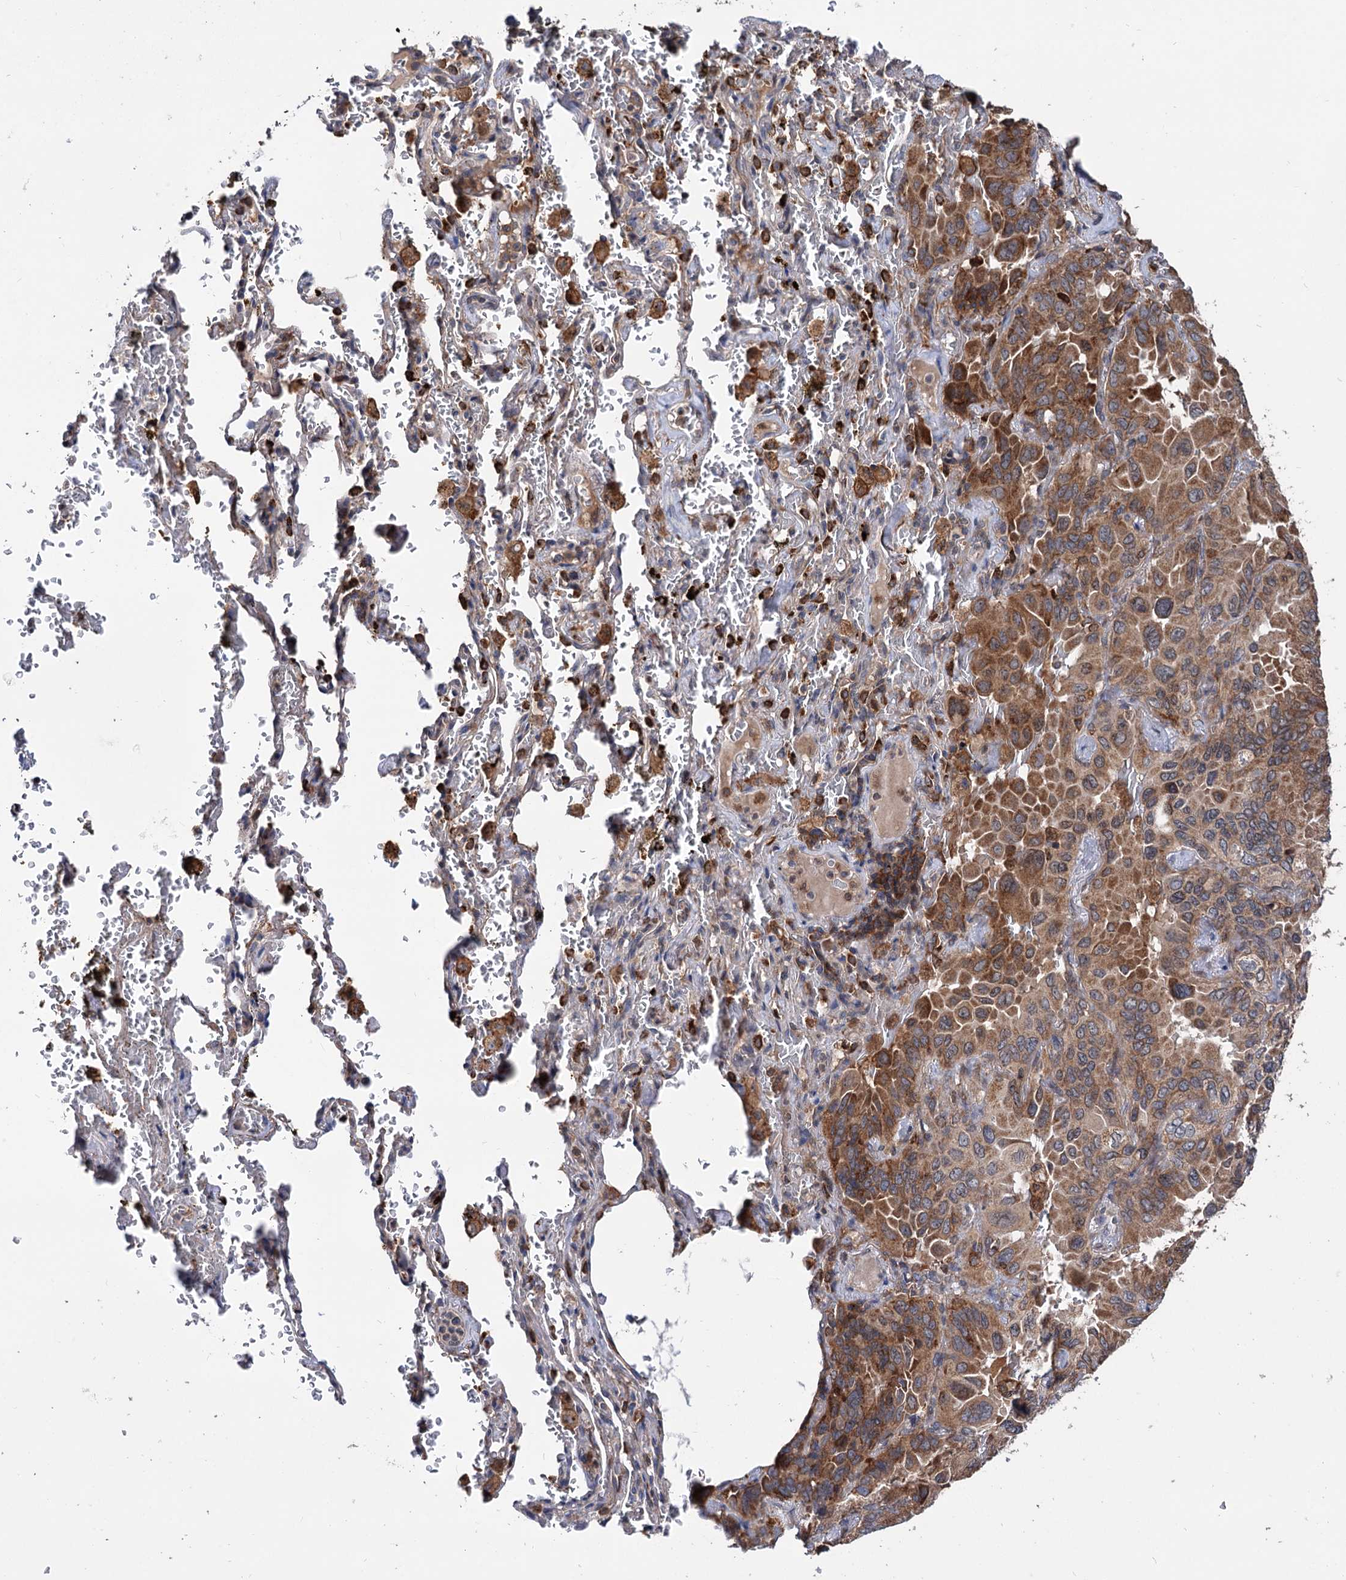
{"staining": {"intensity": "moderate", "quantity": ">75%", "location": "cytoplasmic/membranous"}, "tissue": "lung cancer", "cell_type": "Tumor cells", "image_type": "cancer", "snomed": [{"axis": "morphology", "description": "Adenocarcinoma, NOS"}, {"axis": "topography", "description": "Lung"}], "caption": "Immunohistochemical staining of human lung cancer (adenocarcinoma) displays moderate cytoplasmic/membranous protein positivity in approximately >75% of tumor cells.", "gene": "RNF111", "patient": {"sex": "male", "age": 64}}